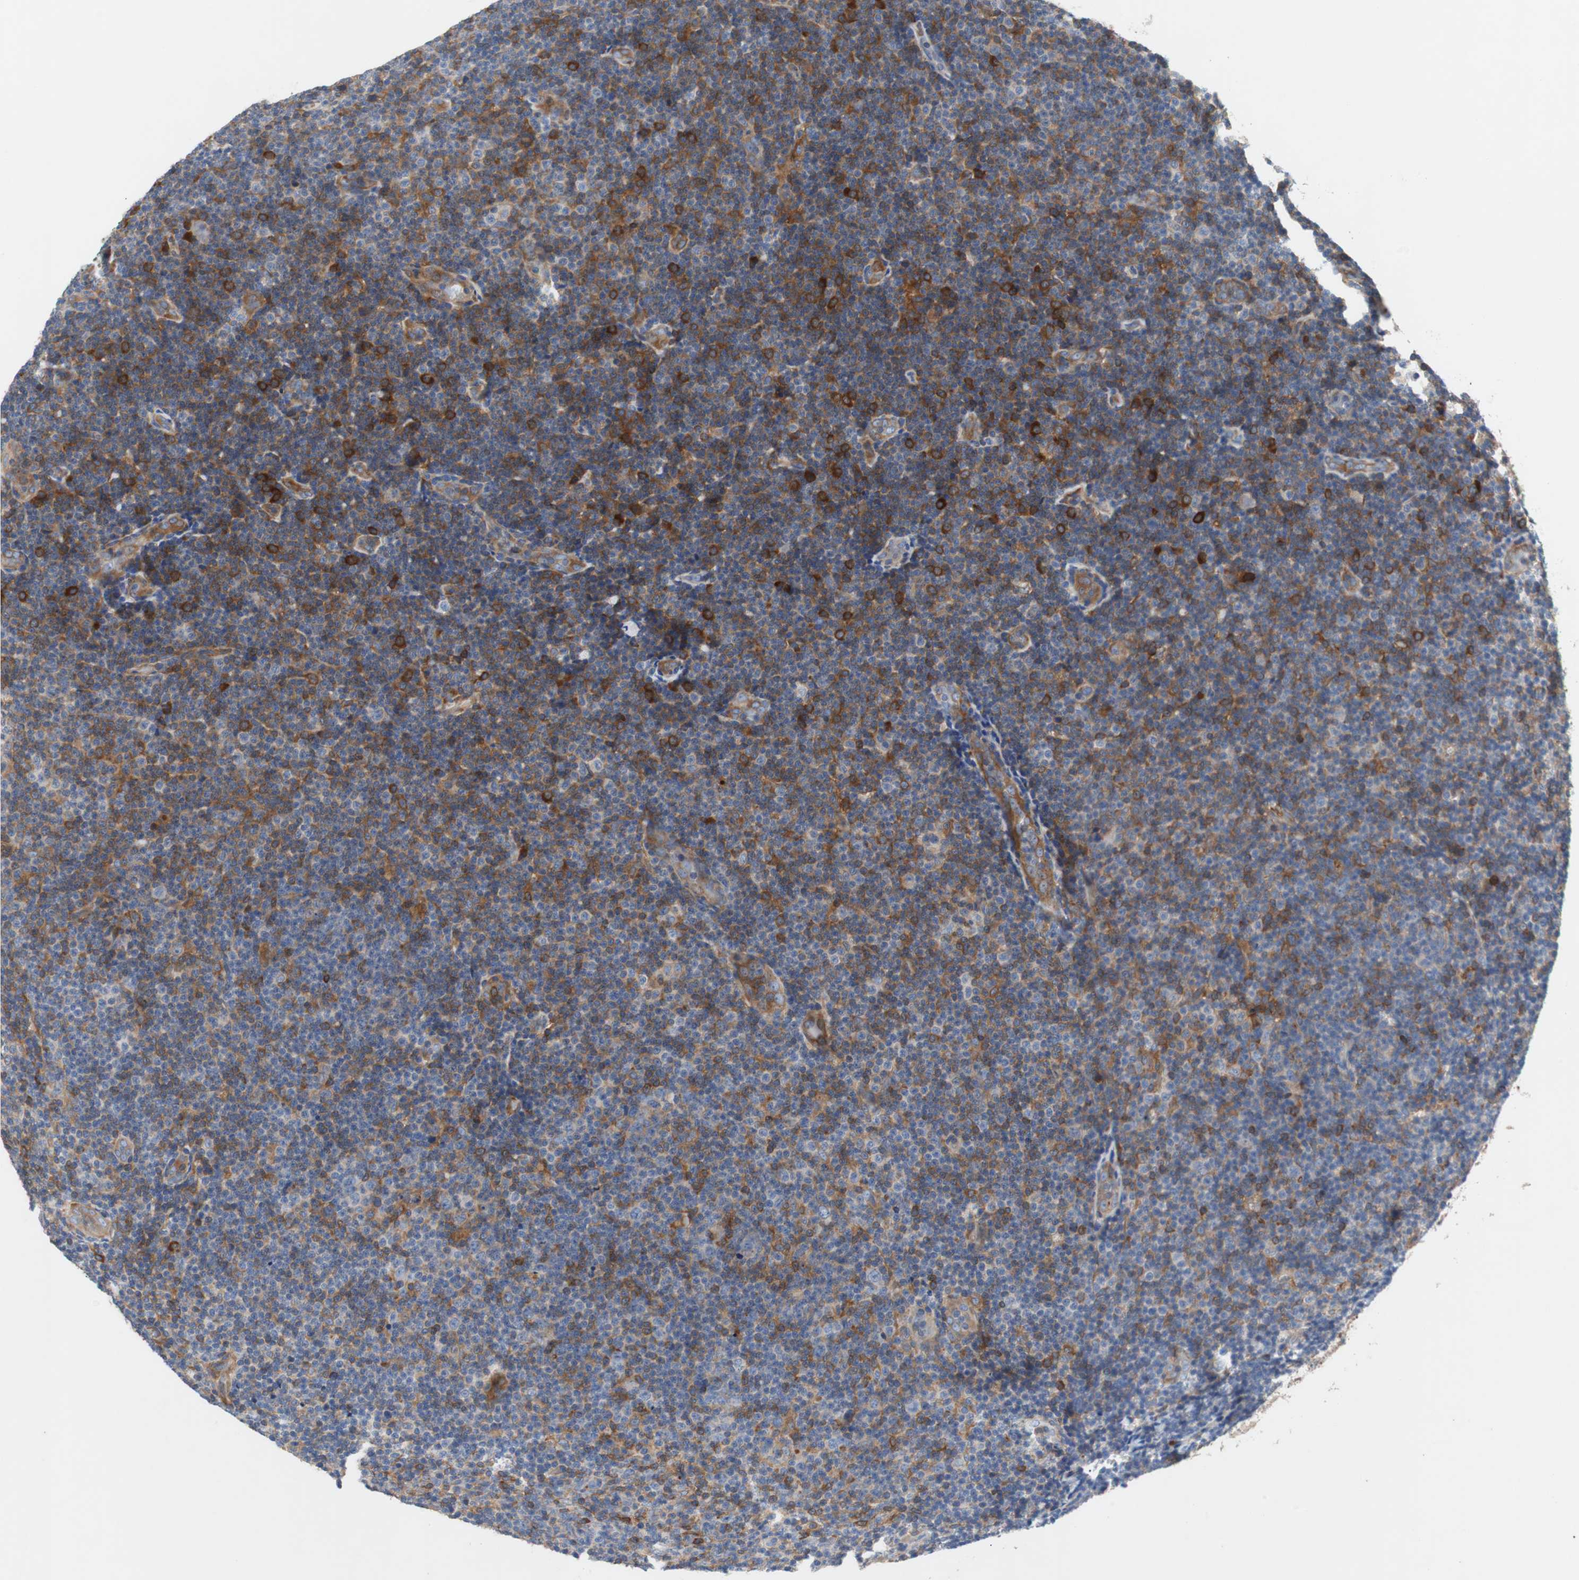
{"staining": {"intensity": "moderate", "quantity": "25%-75%", "location": "cytoplasmic/membranous"}, "tissue": "lymphoma", "cell_type": "Tumor cells", "image_type": "cancer", "snomed": [{"axis": "morphology", "description": "Malignant lymphoma, non-Hodgkin's type, Low grade"}, {"axis": "topography", "description": "Lymph node"}], "caption": "Immunohistochemical staining of human lymphoma reveals medium levels of moderate cytoplasmic/membranous protein positivity in approximately 25%-75% of tumor cells.", "gene": "GYS1", "patient": {"sex": "male", "age": 83}}